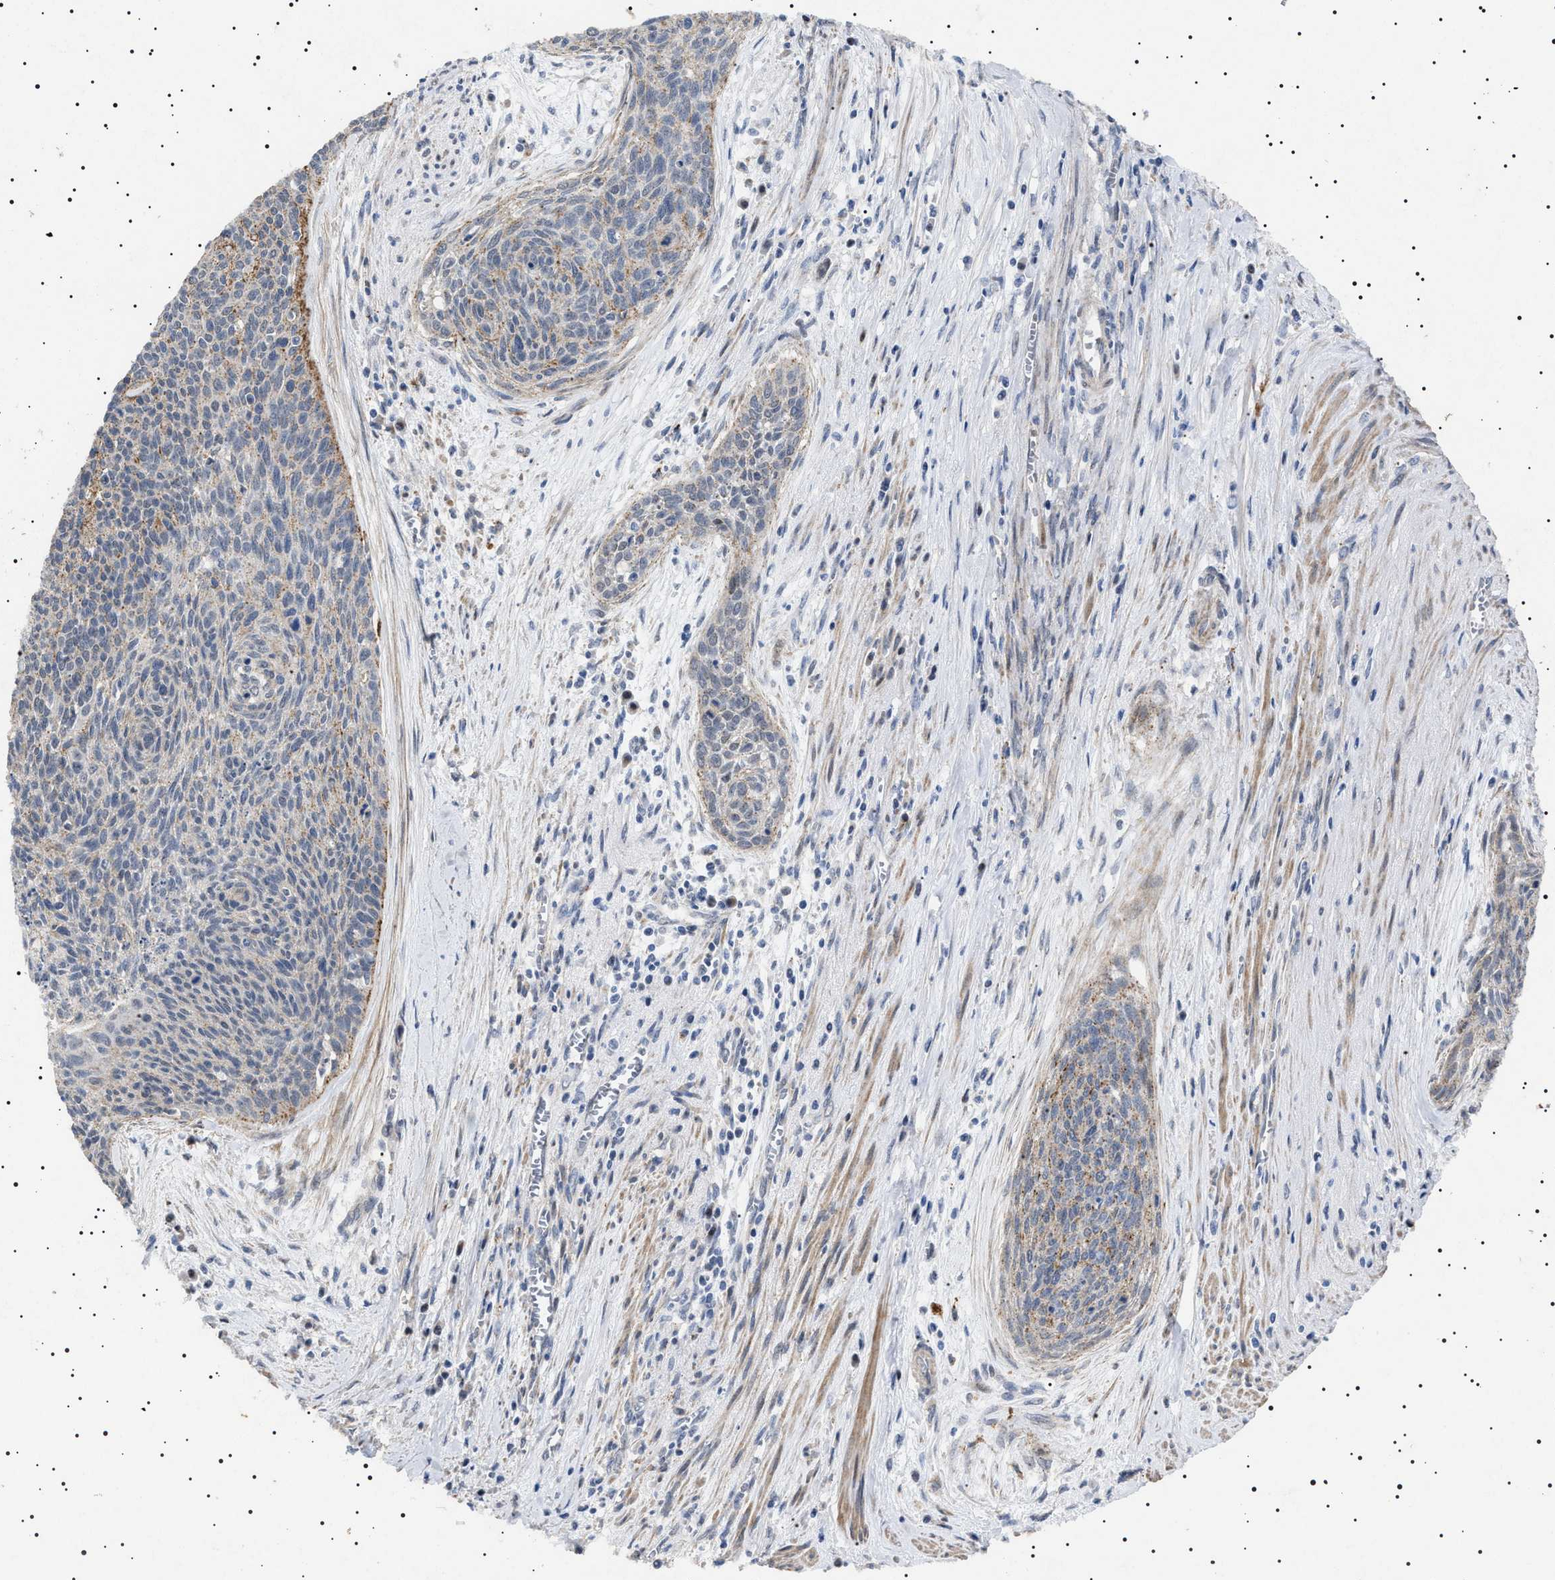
{"staining": {"intensity": "negative", "quantity": "none", "location": "none"}, "tissue": "cervical cancer", "cell_type": "Tumor cells", "image_type": "cancer", "snomed": [{"axis": "morphology", "description": "Squamous cell carcinoma, NOS"}, {"axis": "topography", "description": "Cervix"}], "caption": "The image exhibits no significant staining in tumor cells of squamous cell carcinoma (cervical).", "gene": "RAB34", "patient": {"sex": "female", "age": 55}}